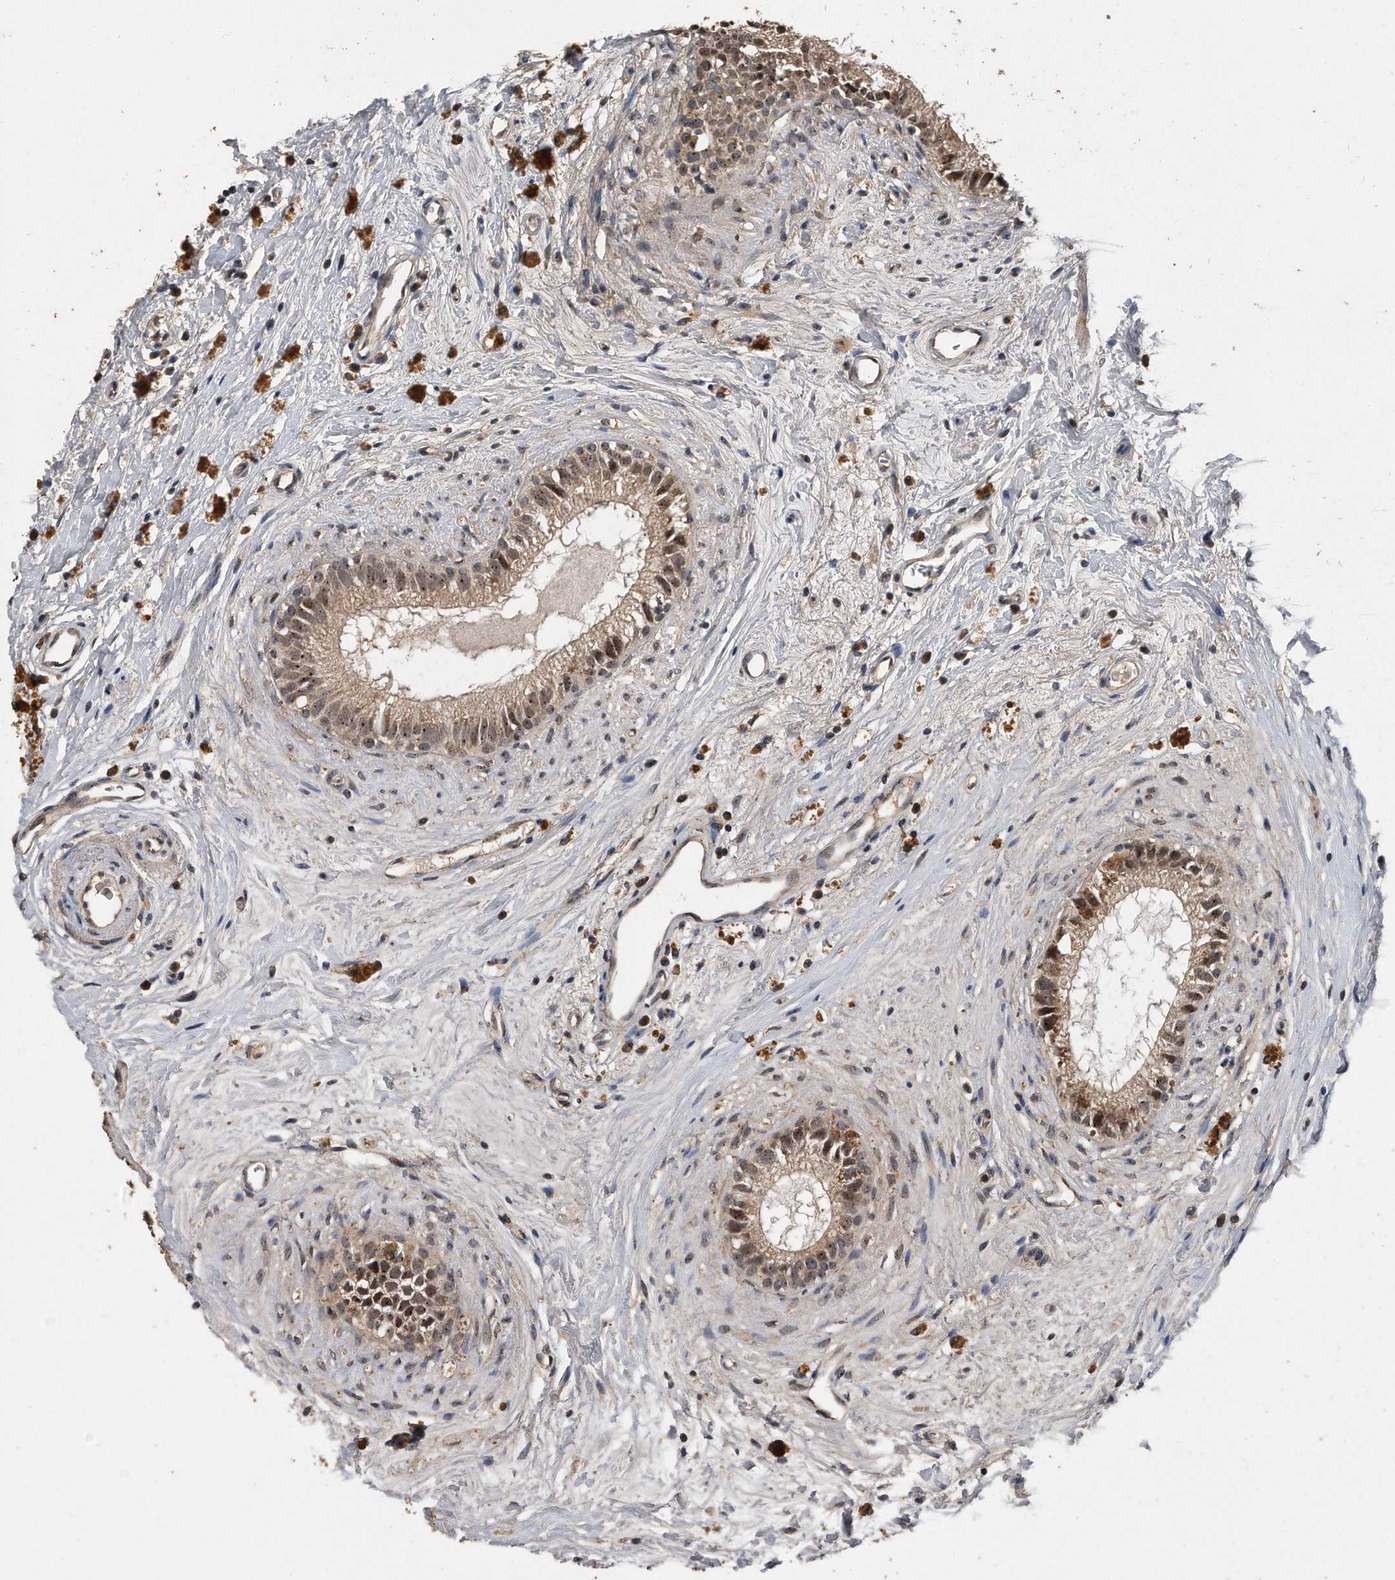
{"staining": {"intensity": "moderate", "quantity": ">75%", "location": "cytoplasmic/membranous,nuclear"}, "tissue": "epididymis", "cell_type": "Glandular cells", "image_type": "normal", "snomed": [{"axis": "morphology", "description": "Normal tissue, NOS"}, {"axis": "topography", "description": "Epididymis"}], "caption": "Brown immunohistochemical staining in normal epididymis reveals moderate cytoplasmic/membranous,nuclear positivity in about >75% of glandular cells.", "gene": "PELO", "patient": {"sex": "male", "age": 80}}